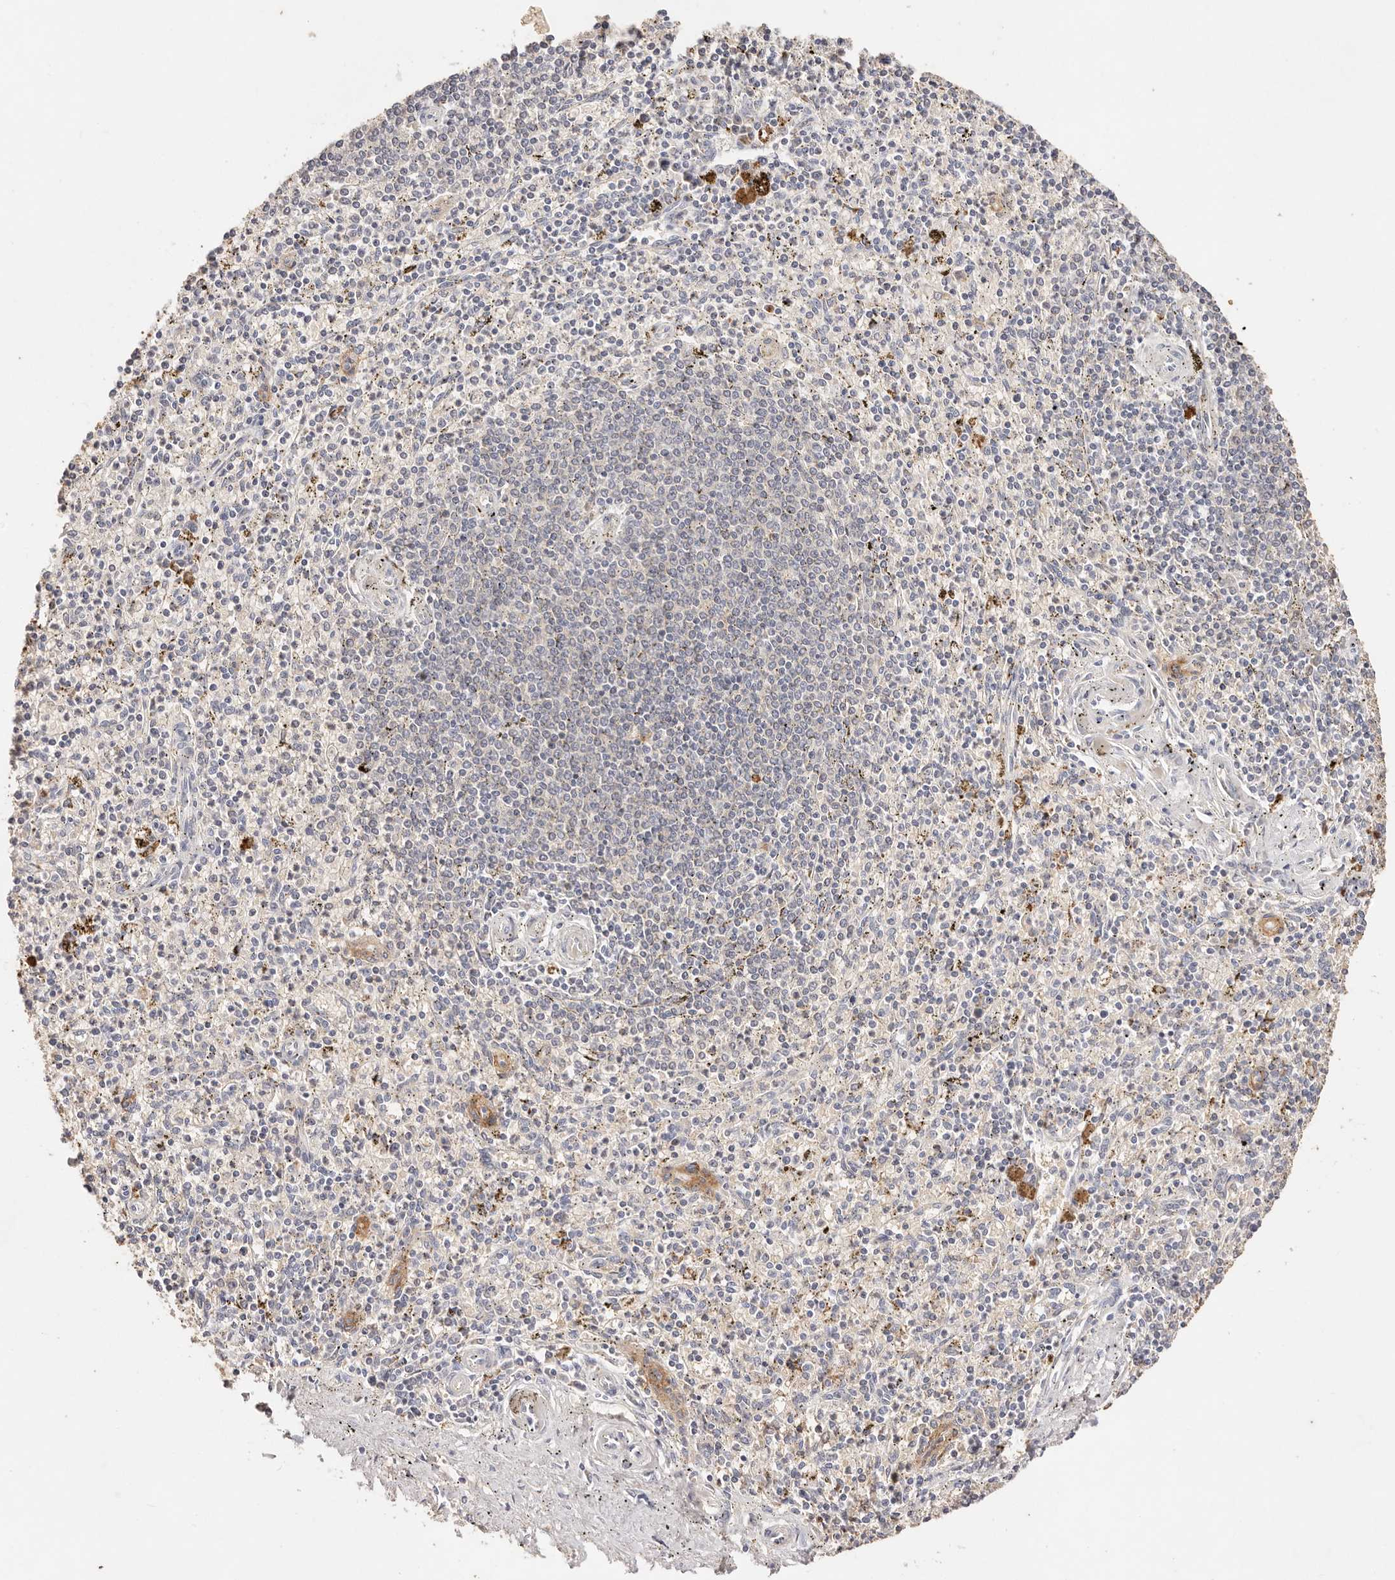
{"staining": {"intensity": "weak", "quantity": "<25%", "location": "cytoplasmic/membranous"}, "tissue": "spleen", "cell_type": "Cells in red pulp", "image_type": "normal", "snomed": [{"axis": "morphology", "description": "Normal tissue, NOS"}, {"axis": "topography", "description": "Spleen"}], "caption": "This is a micrograph of immunohistochemistry staining of unremarkable spleen, which shows no staining in cells in red pulp. The staining was performed using DAB (3,3'-diaminobenzidine) to visualize the protein expression in brown, while the nuclei were stained in blue with hematoxylin (Magnification: 20x).", "gene": "CXADR", "patient": {"sex": "male", "age": 72}}